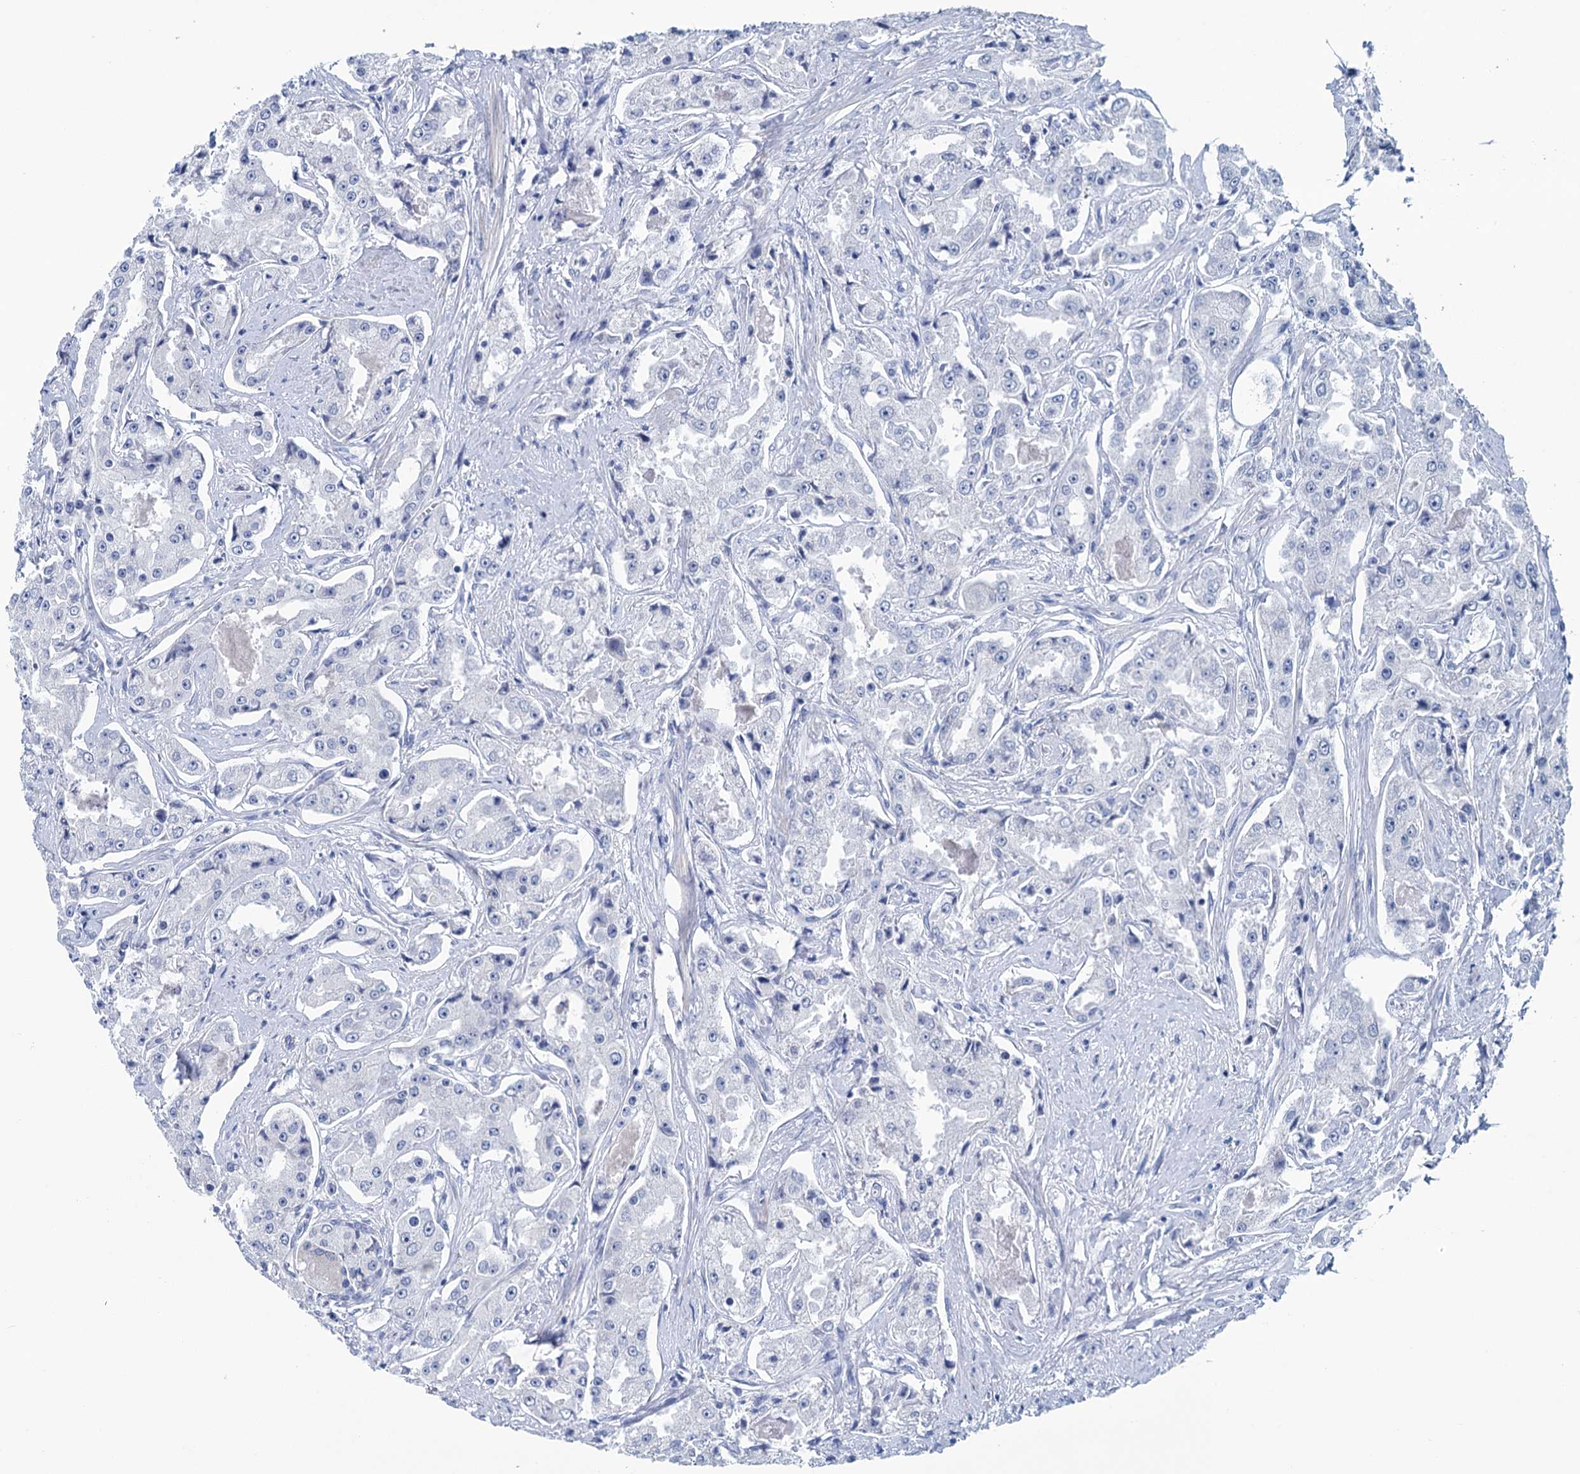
{"staining": {"intensity": "negative", "quantity": "none", "location": "none"}, "tissue": "prostate cancer", "cell_type": "Tumor cells", "image_type": "cancer", "snomed": [{"axis": "morphology", "description": "Adenocarcinoma, High grade"}, {"axis": "topography", "description": "Prostate"}], "caption": "The histopathology image exhibits no staining of tumor cells in prostate cancer.", "gene": "MYOZ3", "patient": {"sex": "male", "age": 73}}